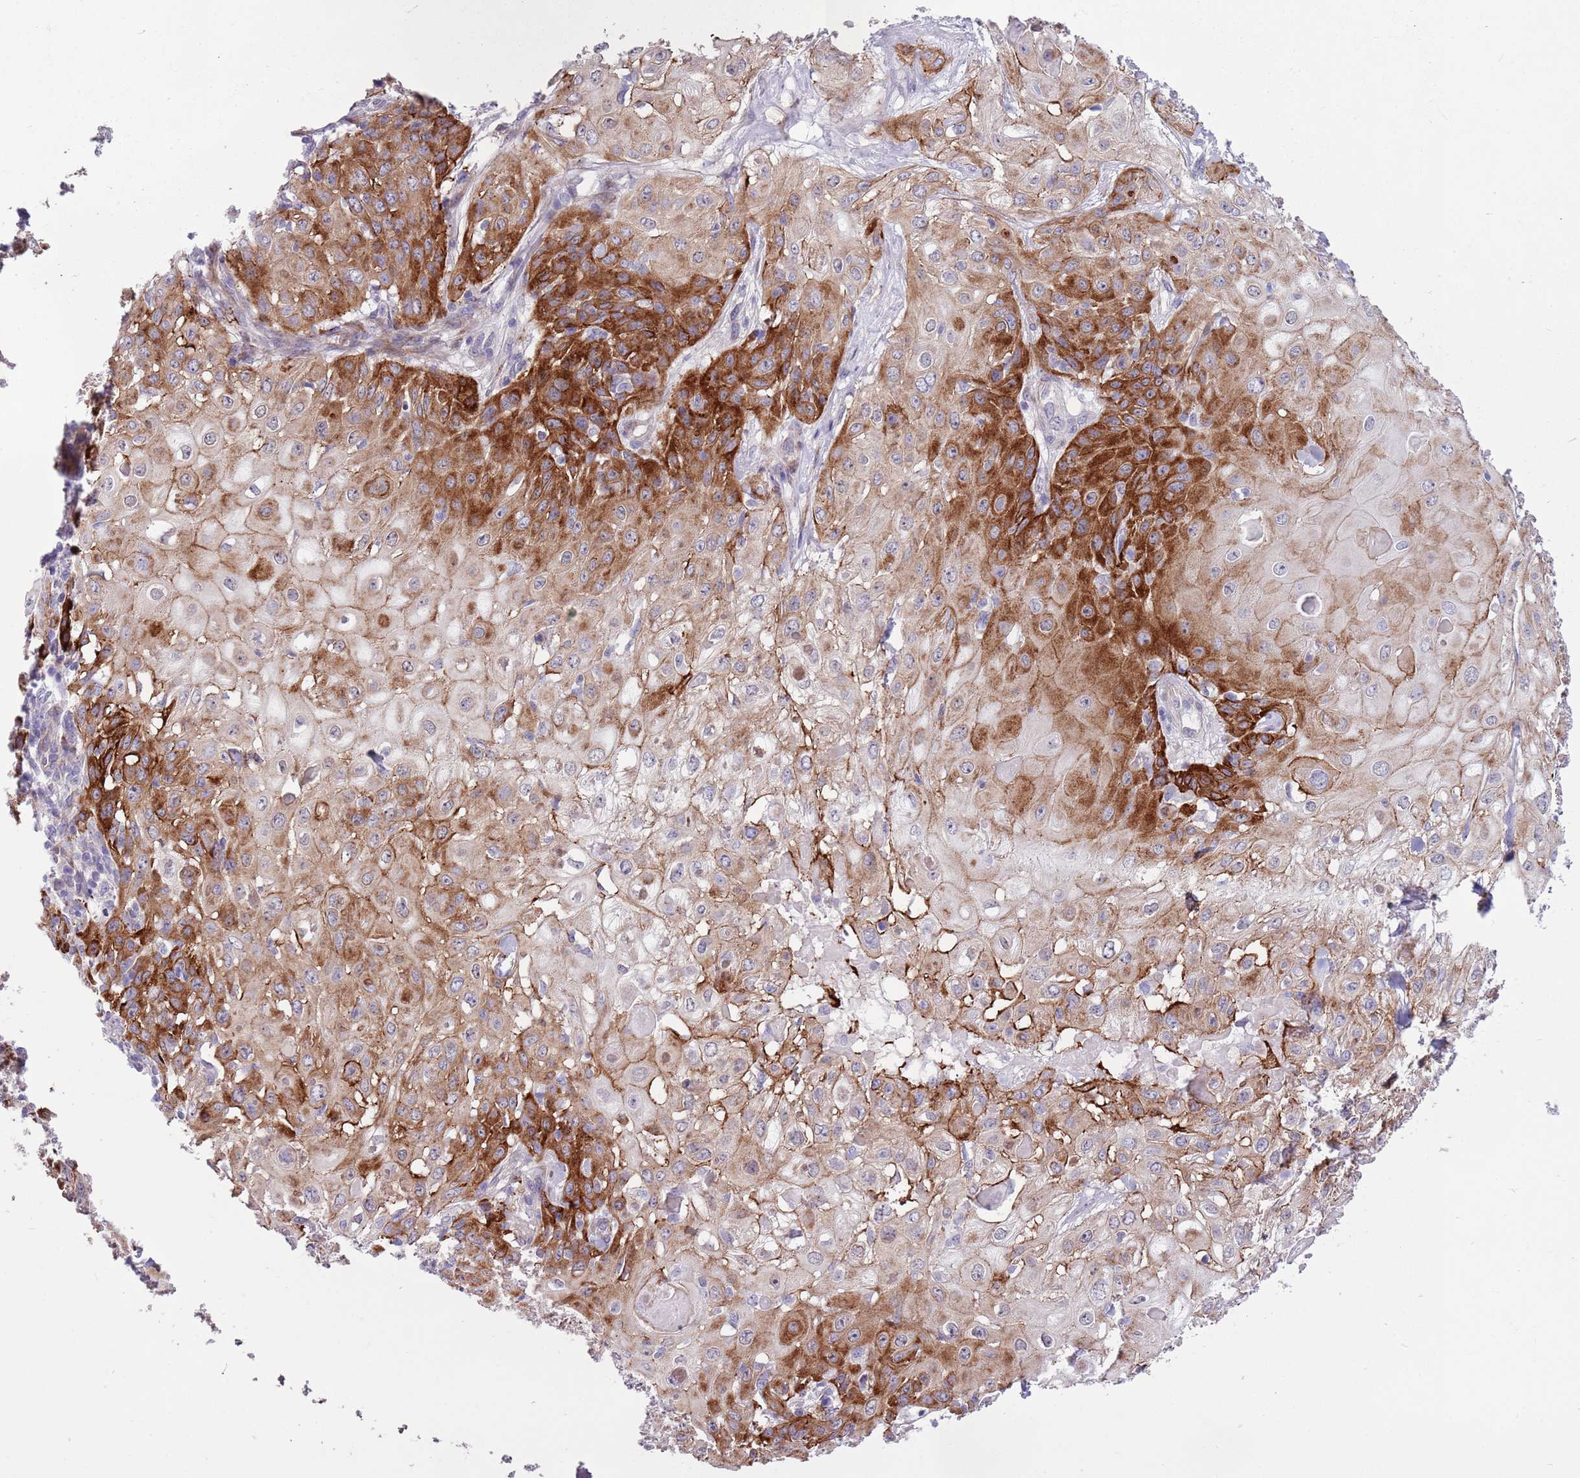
{"staining": {"intensity": "strong", "quantity": "25%-75%", "location": "cytoplasmic/membranous"}, "tissue": "skin cancer", "cell_type": "Tumor cells", "image_type": "cancer", "snomed": [{"axis": "morphology", "description": "Normal tissue, NOS"}, {"axis": "morphology", "description": "Squamous cell carcinoma, NOS"}, {"axis": "topography", "description": "Skin"}, {"axis": "topography", "description": "Cartilage tissue"}], "caption": "Immunohistochemical staining of human squamous cell carcinoma (skin) displays strong cytoplasmic/membranous protein expression in about 25%-75% of tumor cells. (Stains: DAB in brown, nuclei in blue, Microscopy: brightfield microscopy at high magnification).", "gene": "MRPL32", "patient": {"sex": "female", "age": 79}}